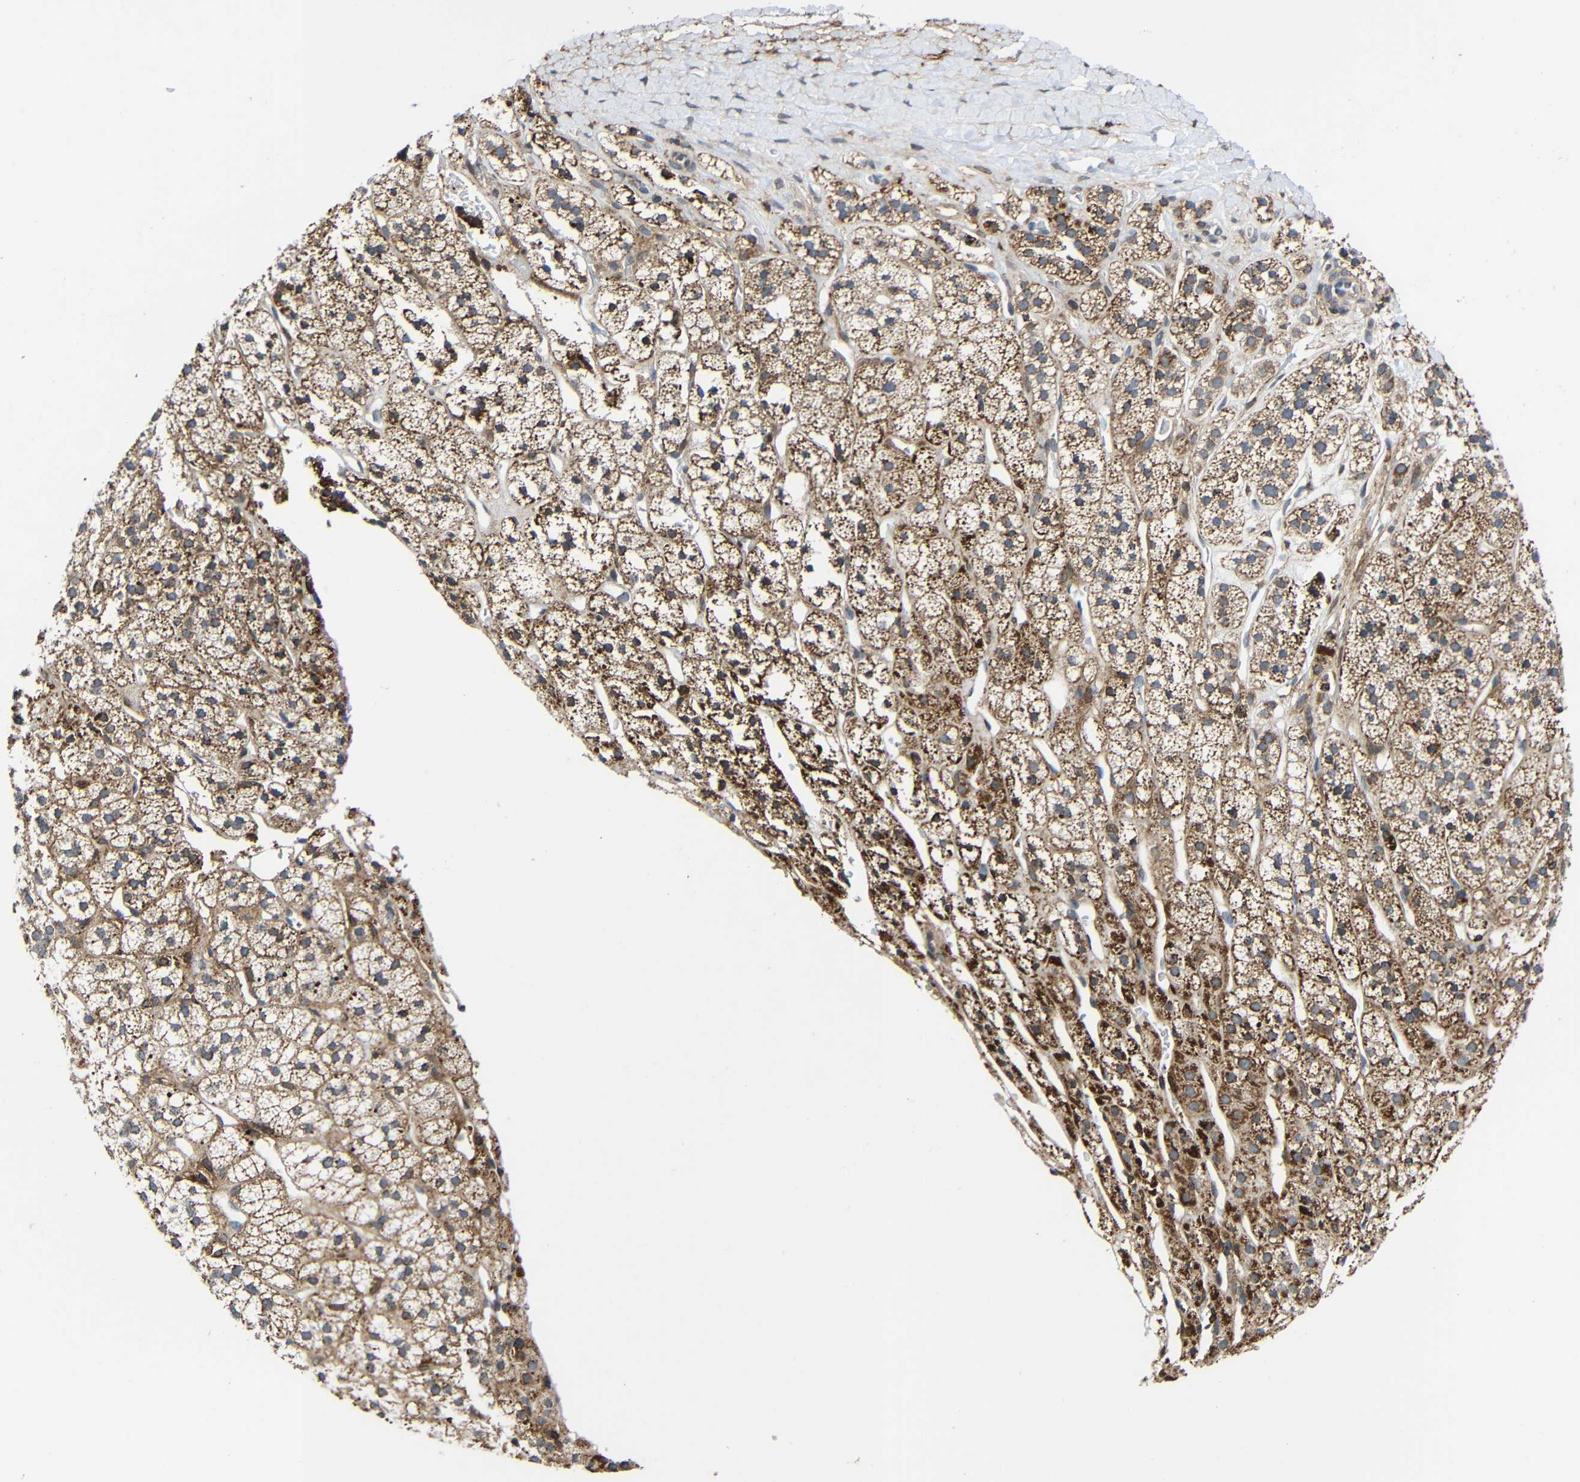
{"staining": {"intensity": "moderate", "quantity": ">75%", "location": "cytoplasmic/membranous"}, "tissue": "adrenal gland", "cell_type": "Glandular cells", "image_type": "normal", "snomed": [{"axis": "morphology", "description": "Normal tissue, NOS"}, {"axis": "topography", "description": "Adrenal gland"}], "caption": "Glandular cells show medium levels of moderate cytoplasmic/membranous expression in approximately >75% of cells in unremarkable adrenal gland.", "gene": "C1GALT1", "patient": {"sex": "male", "age": 56}}